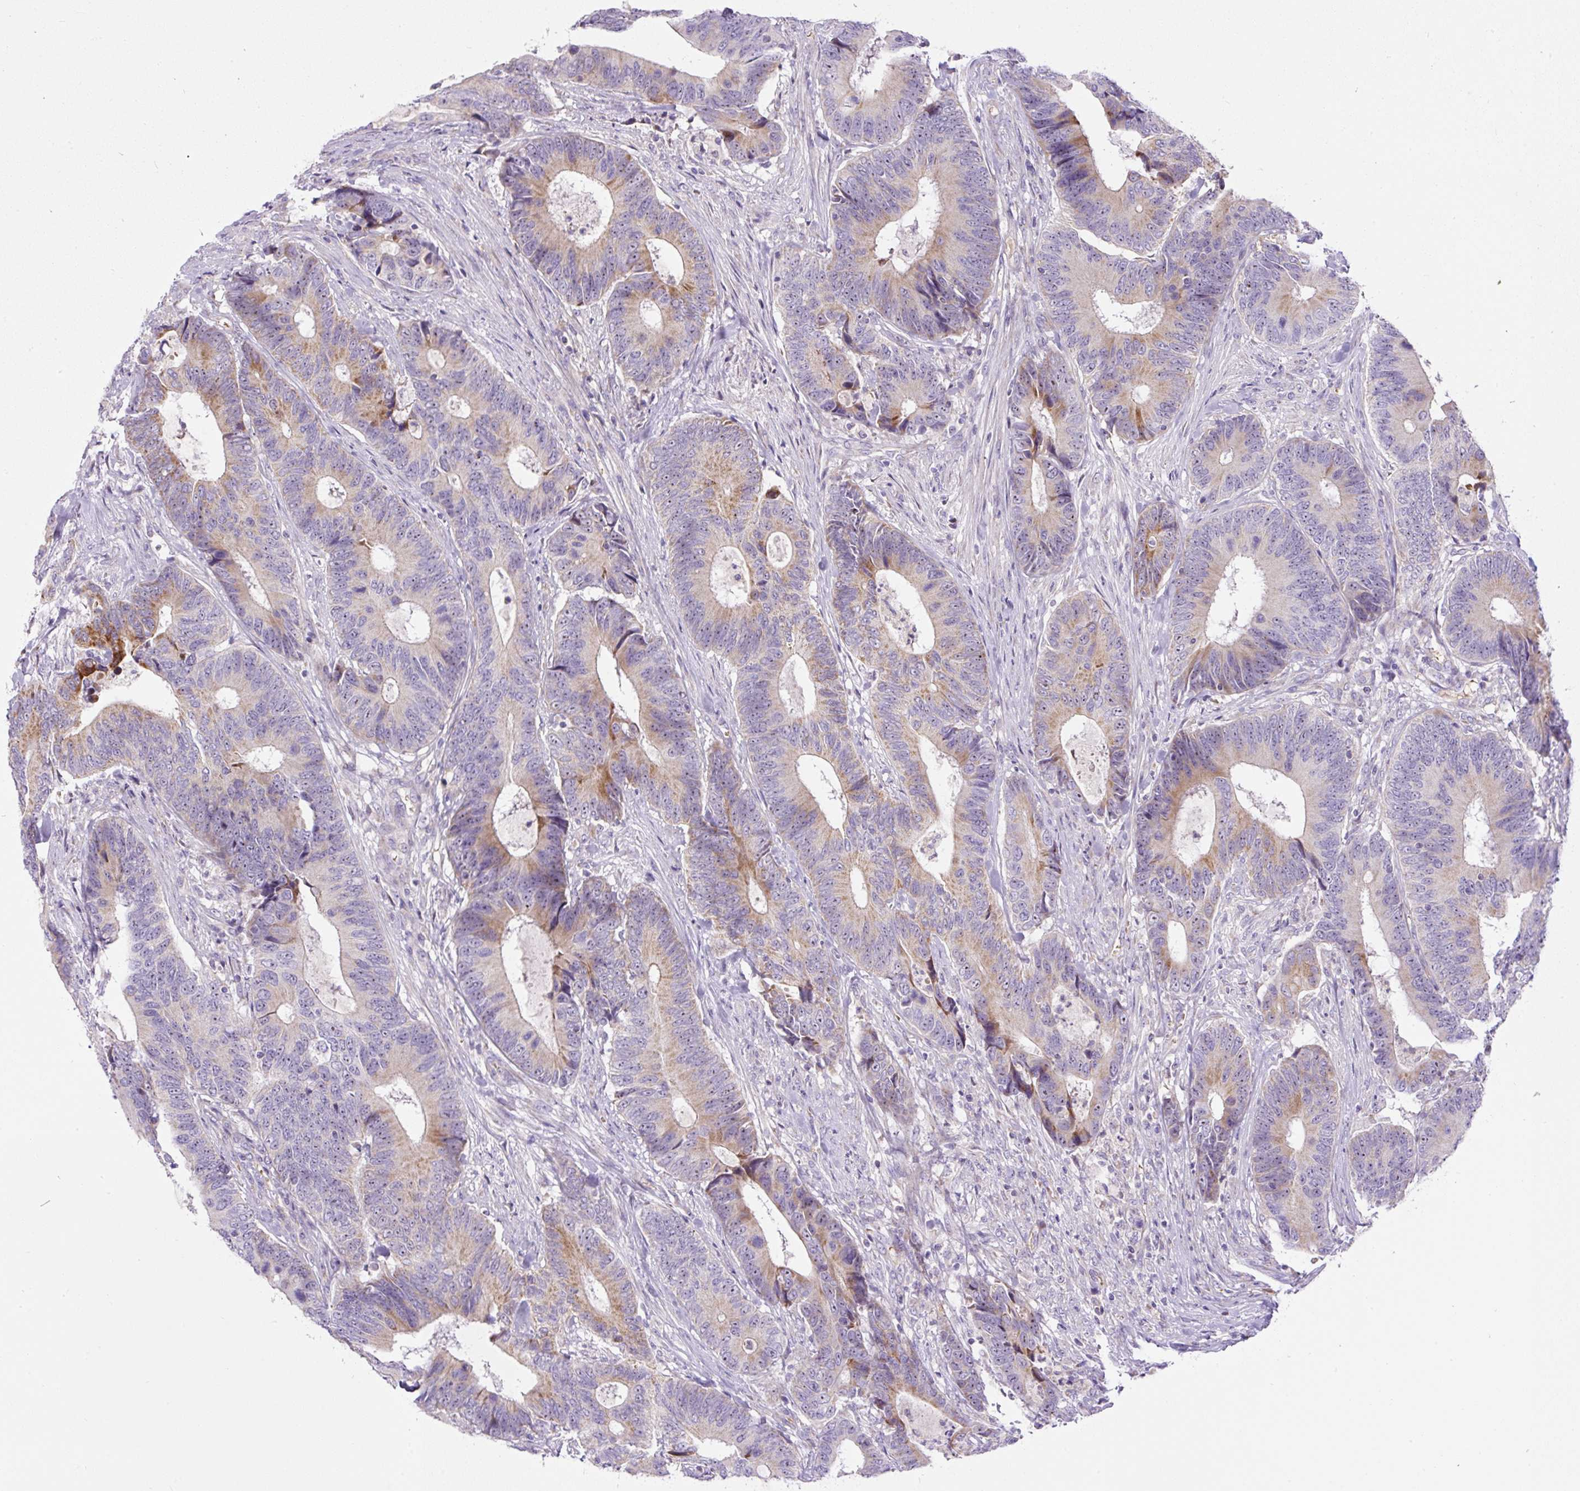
{"staining": {"intensity": "moderate", "quantity": "<25%", "location": "cytoplasmic/membranous"}, "tissue": "colorectal cancer", "cell_type": "Tumor cells", "image_type": "cancer", "snomed": [{"axis": "morphology", "description": "Adenocarcinoma, NOS"}, {"axis": "topography", "description": "Colon"}], "caption": "Colorectal adenocarcinoma stained with IHC demonstrates moderate cytoplasmic/membranous expression in about <25% of tumor cells.", "gene": "ZNF596", "patient": {"sex": "male", "age": 87}}